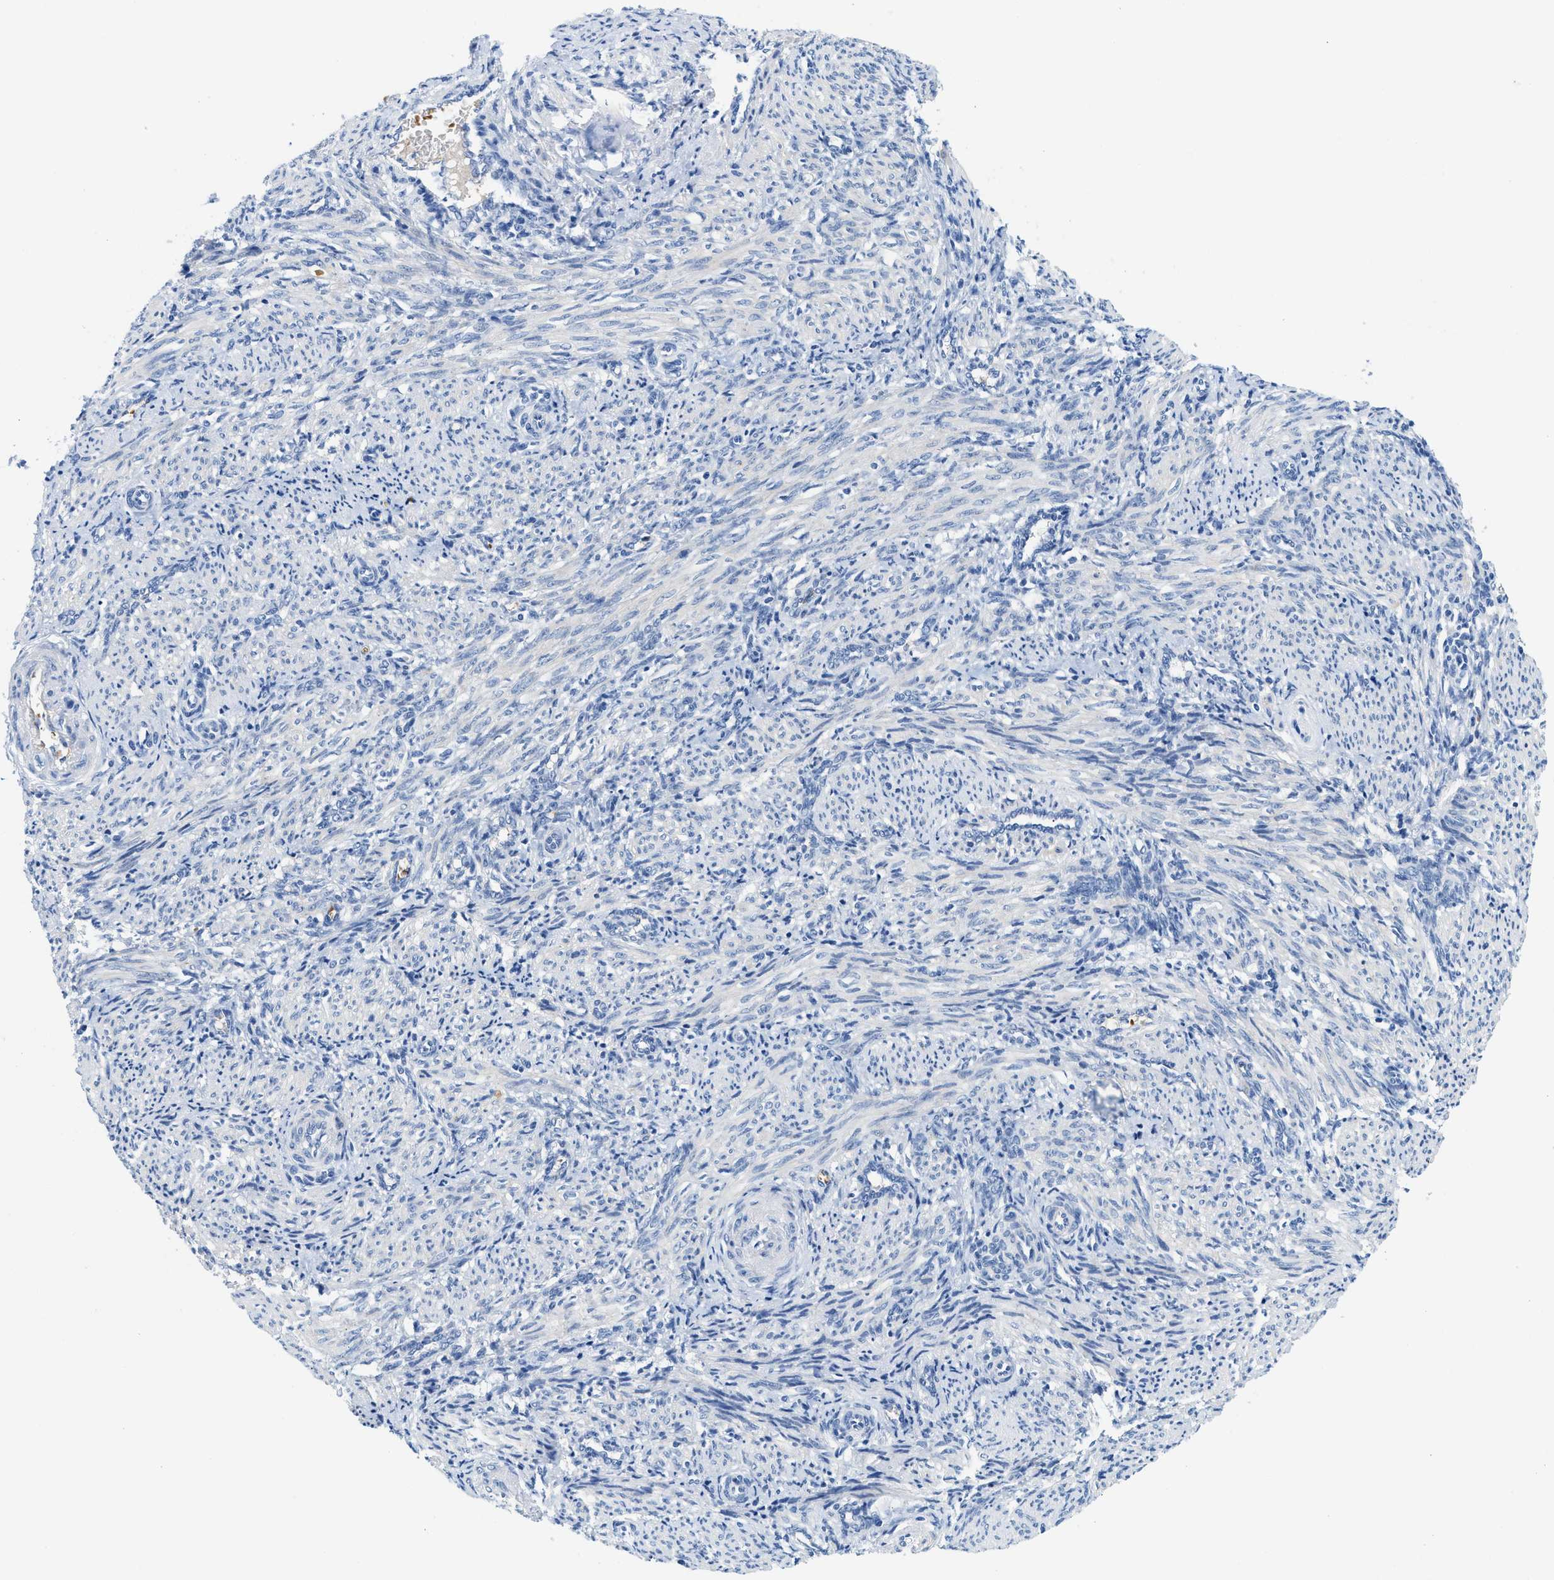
{"staining": {"intensity": "negative", "quantity": "none", "location": "none"}, "tissue": "smooth muscle", "cell_type": "Smooth muscle cells", "image_type": "normal", "snomed": [{"axis": "morphology", "description": "Normal tissue, NOS"}, {"axis": "topography", "description": "Endometrium"}], "caption": "Immunohistochemistry photomicrograph of normal human smooth muscle stained for a protein (brown), which reveals no expression in smooth muscle cells. Brightfield microscopy of immunohistochemistry stained with DAB (3,3'-diaminobenzidine) (brown) and hematoxylin (blue), captured at high magnification.", "gene": "BPGM", "patient": {"sex": "female", "age": 33}}